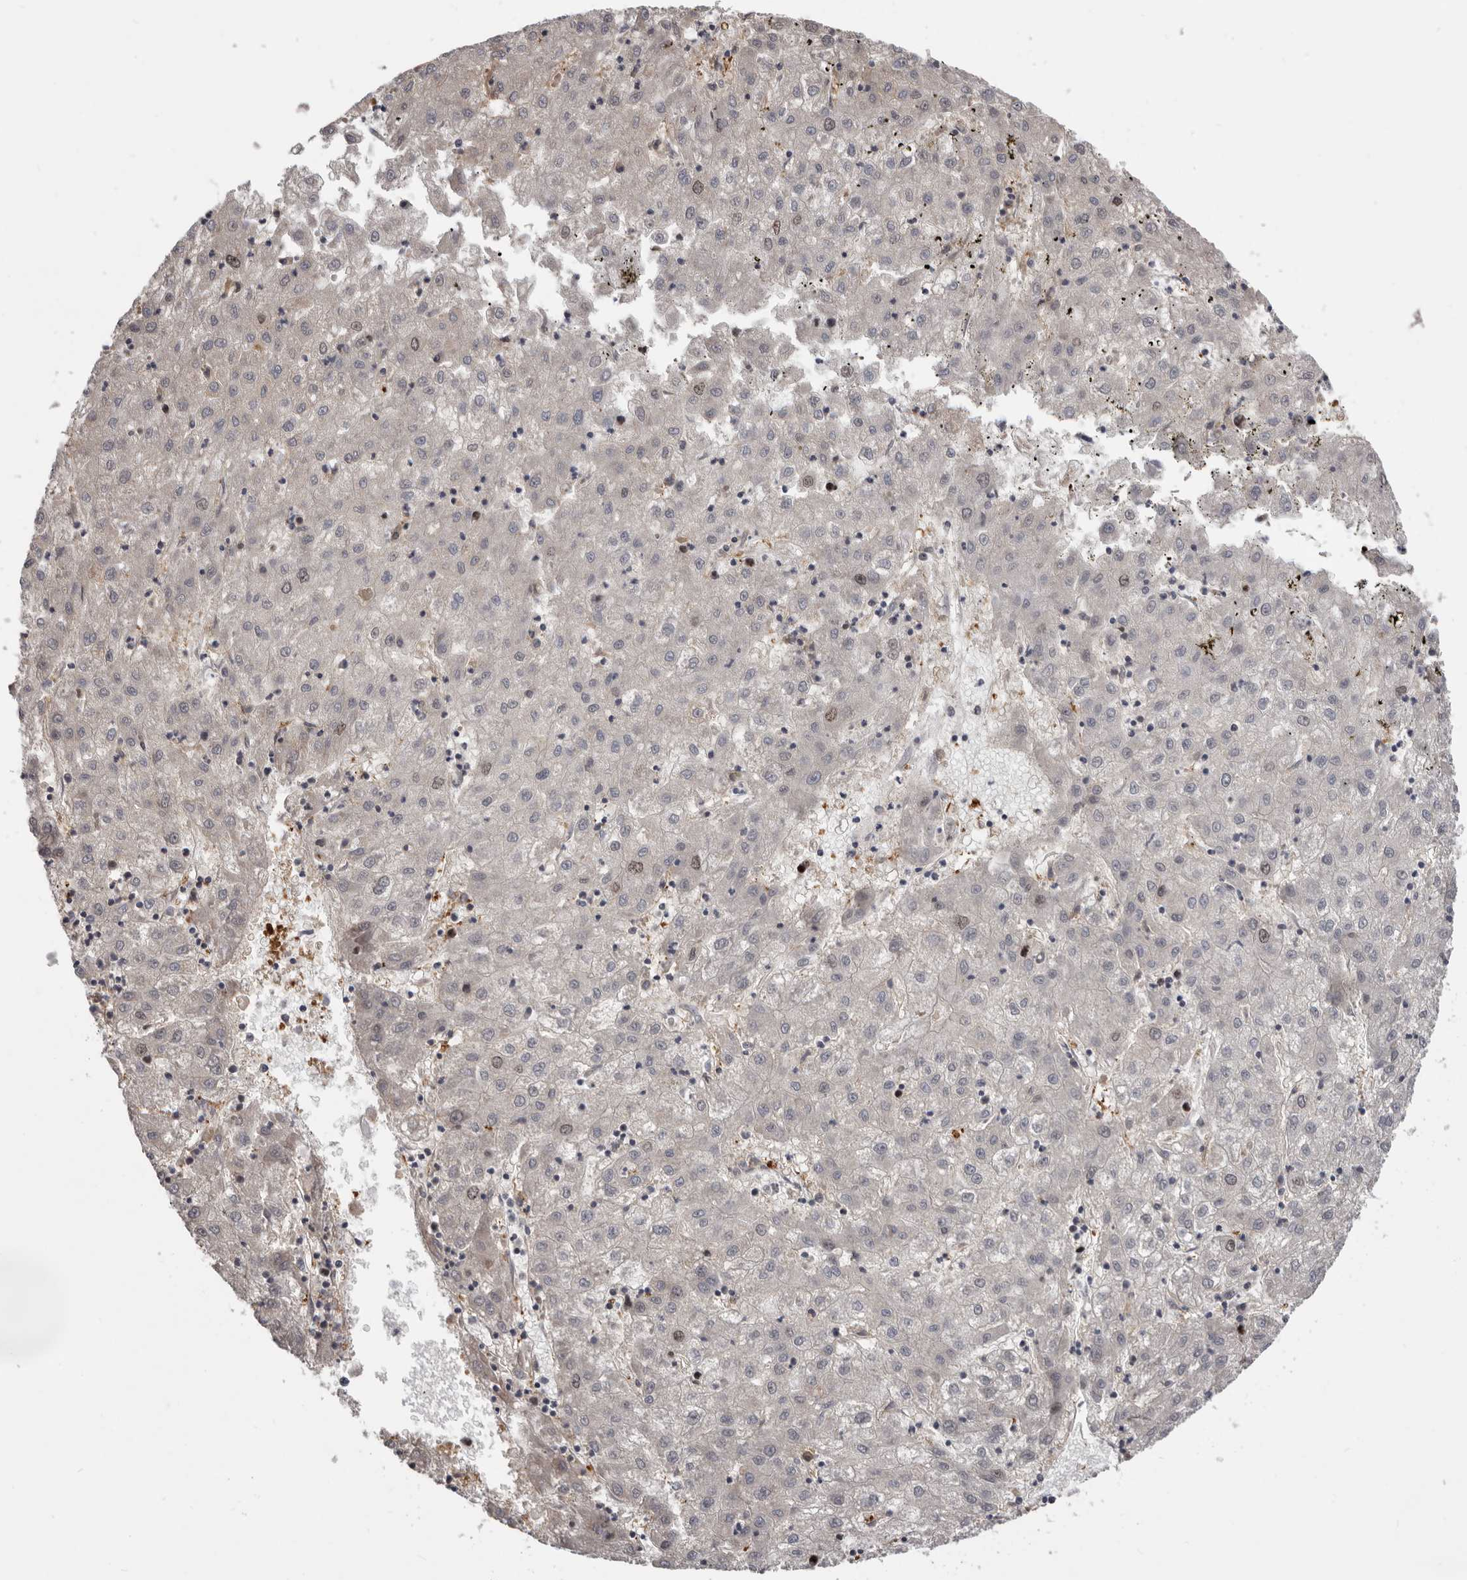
{"staining": {"intensity": "negative", "quantity": "none", "location": "none"}, "tissue": "liver cancer", "cell_type": "Tumor cells", "image_type": "cancer", "snomed": [{"axis": "morphology", "description": "Carcinoma, Hepatocellular, NOS"}, {"axis": "topography", "description": "Liver"}], "caption": "The photomicrograph reveals no staining of tumor cells in liver hepatocellular carcinoma.", "gene": "CDCA8", "patient": {"sex": "male", "age": 72}}